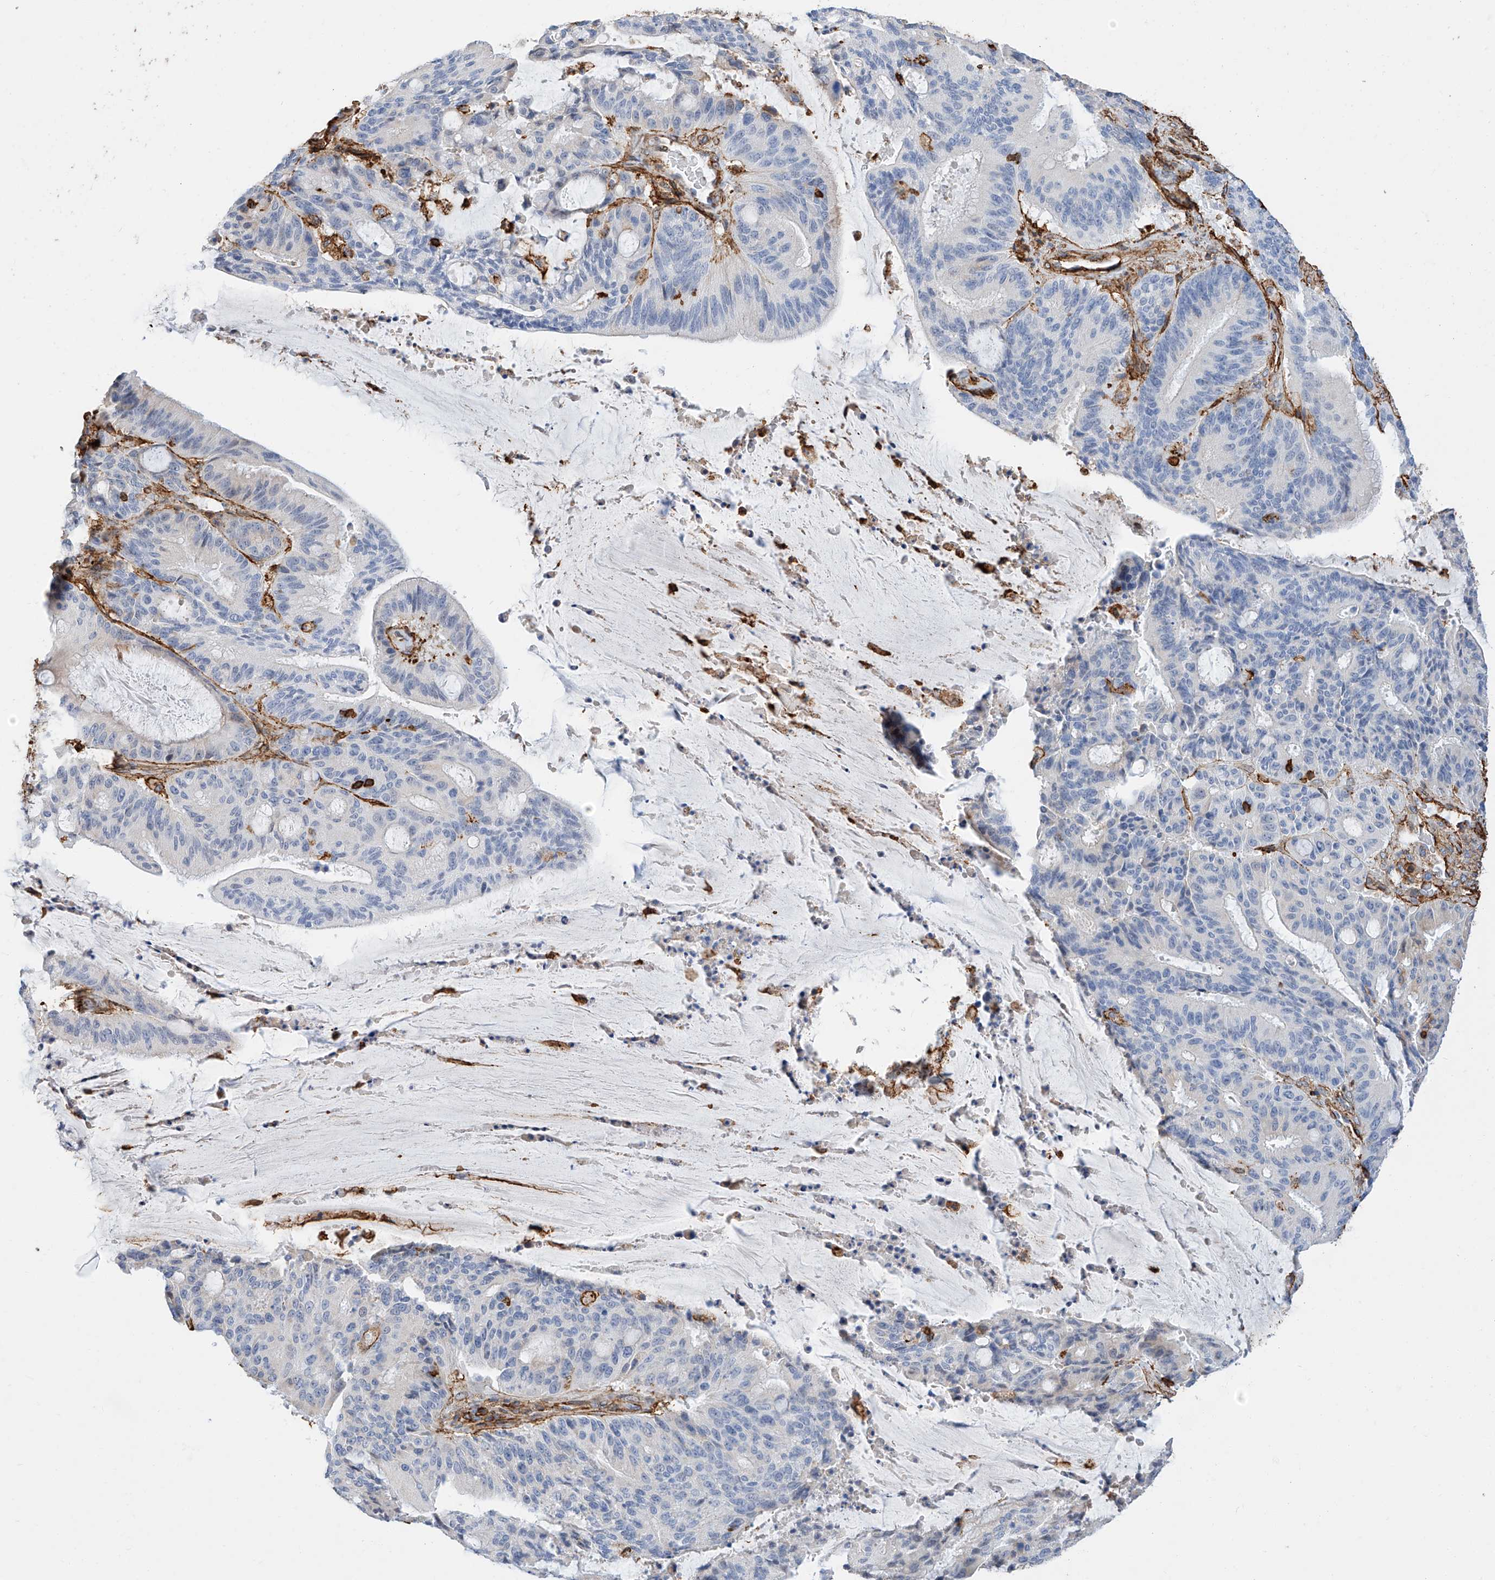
{"staining": {"intensity": "negative", "quantity": "none", "location": "none"}, "tissue": "liver cancer", "cell_type": "Tumor cells", "image_type": "cancer", "snomed": [{"axis": "morphology", "description": "Normal tissue, NOS"}, {"axis": "morphology", "description": "Cholangiocarcinoma"}, {"axis": "topography", "description": "Liver"}, {"axis": "topography", "description": "Peripheral nerve tissue"}], "caption": "IHC image of liver cancer (cholangiocarcinoma) stained for a protein (brown), which displays no staining in tumor cells.", "gene": "WFS1", "patient": {"sex": "female", "age": 73}}